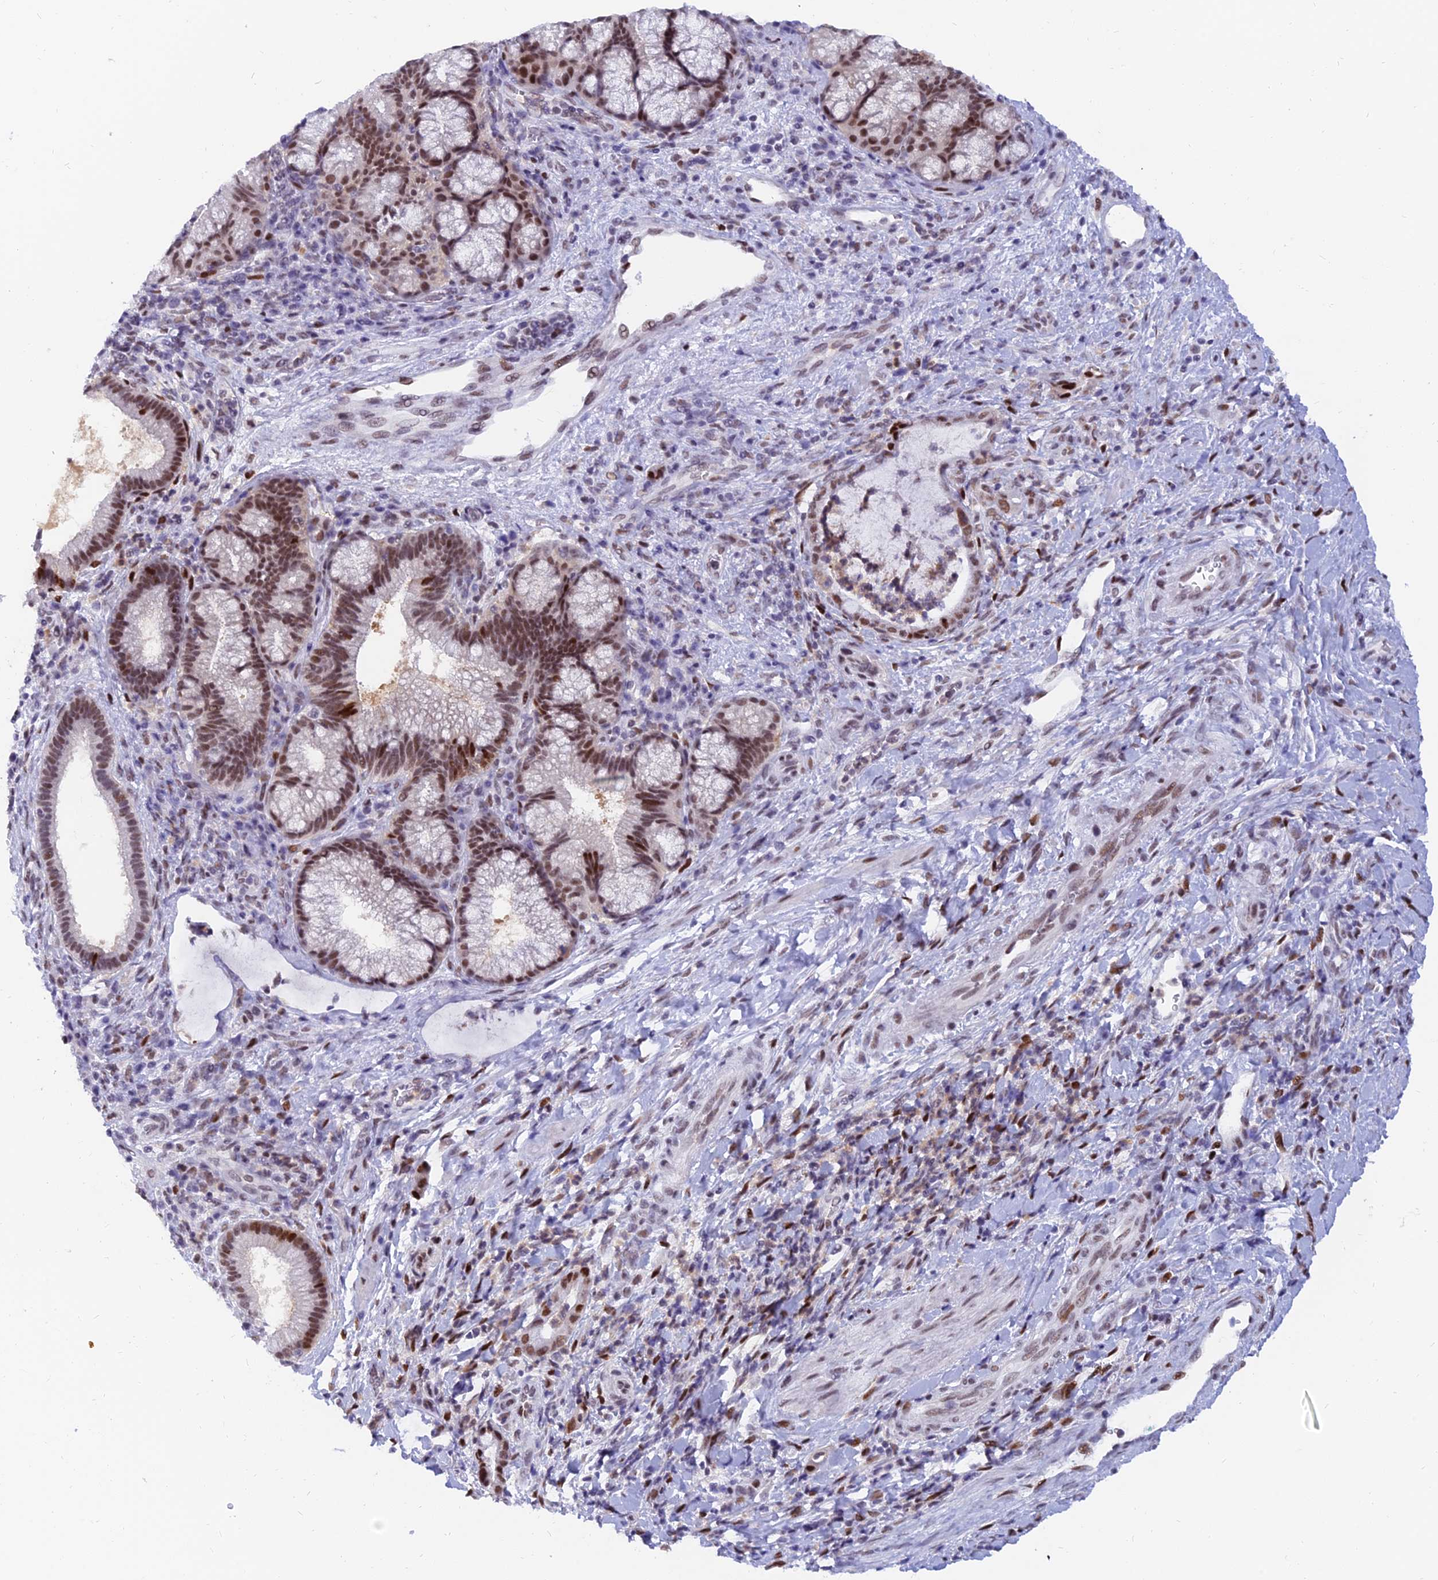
{"staining": {"intensity": "moderate", "quantity": ">75%", "location": "nuclear"}, "tissue": "pancreatic cancer", "cell_type": "Tumor cells", "image_type": "cancer", "snomed": [{"axis": "morphology", "description": "Normal tissue, NOS"}, {"axis": "morphology", "description": "Adenocarcinoma, NOS"}, {"axis": "topography", "description": "Pancreas"}], "caption": "About >75% of tumor cells in pancreatic adenocarcinoma exhibit moderate nuclear protein staining as visualized by brown immunohistochemical staining.", "gene": "DPY30", "patient": {"sex": "female", "age": 55}}